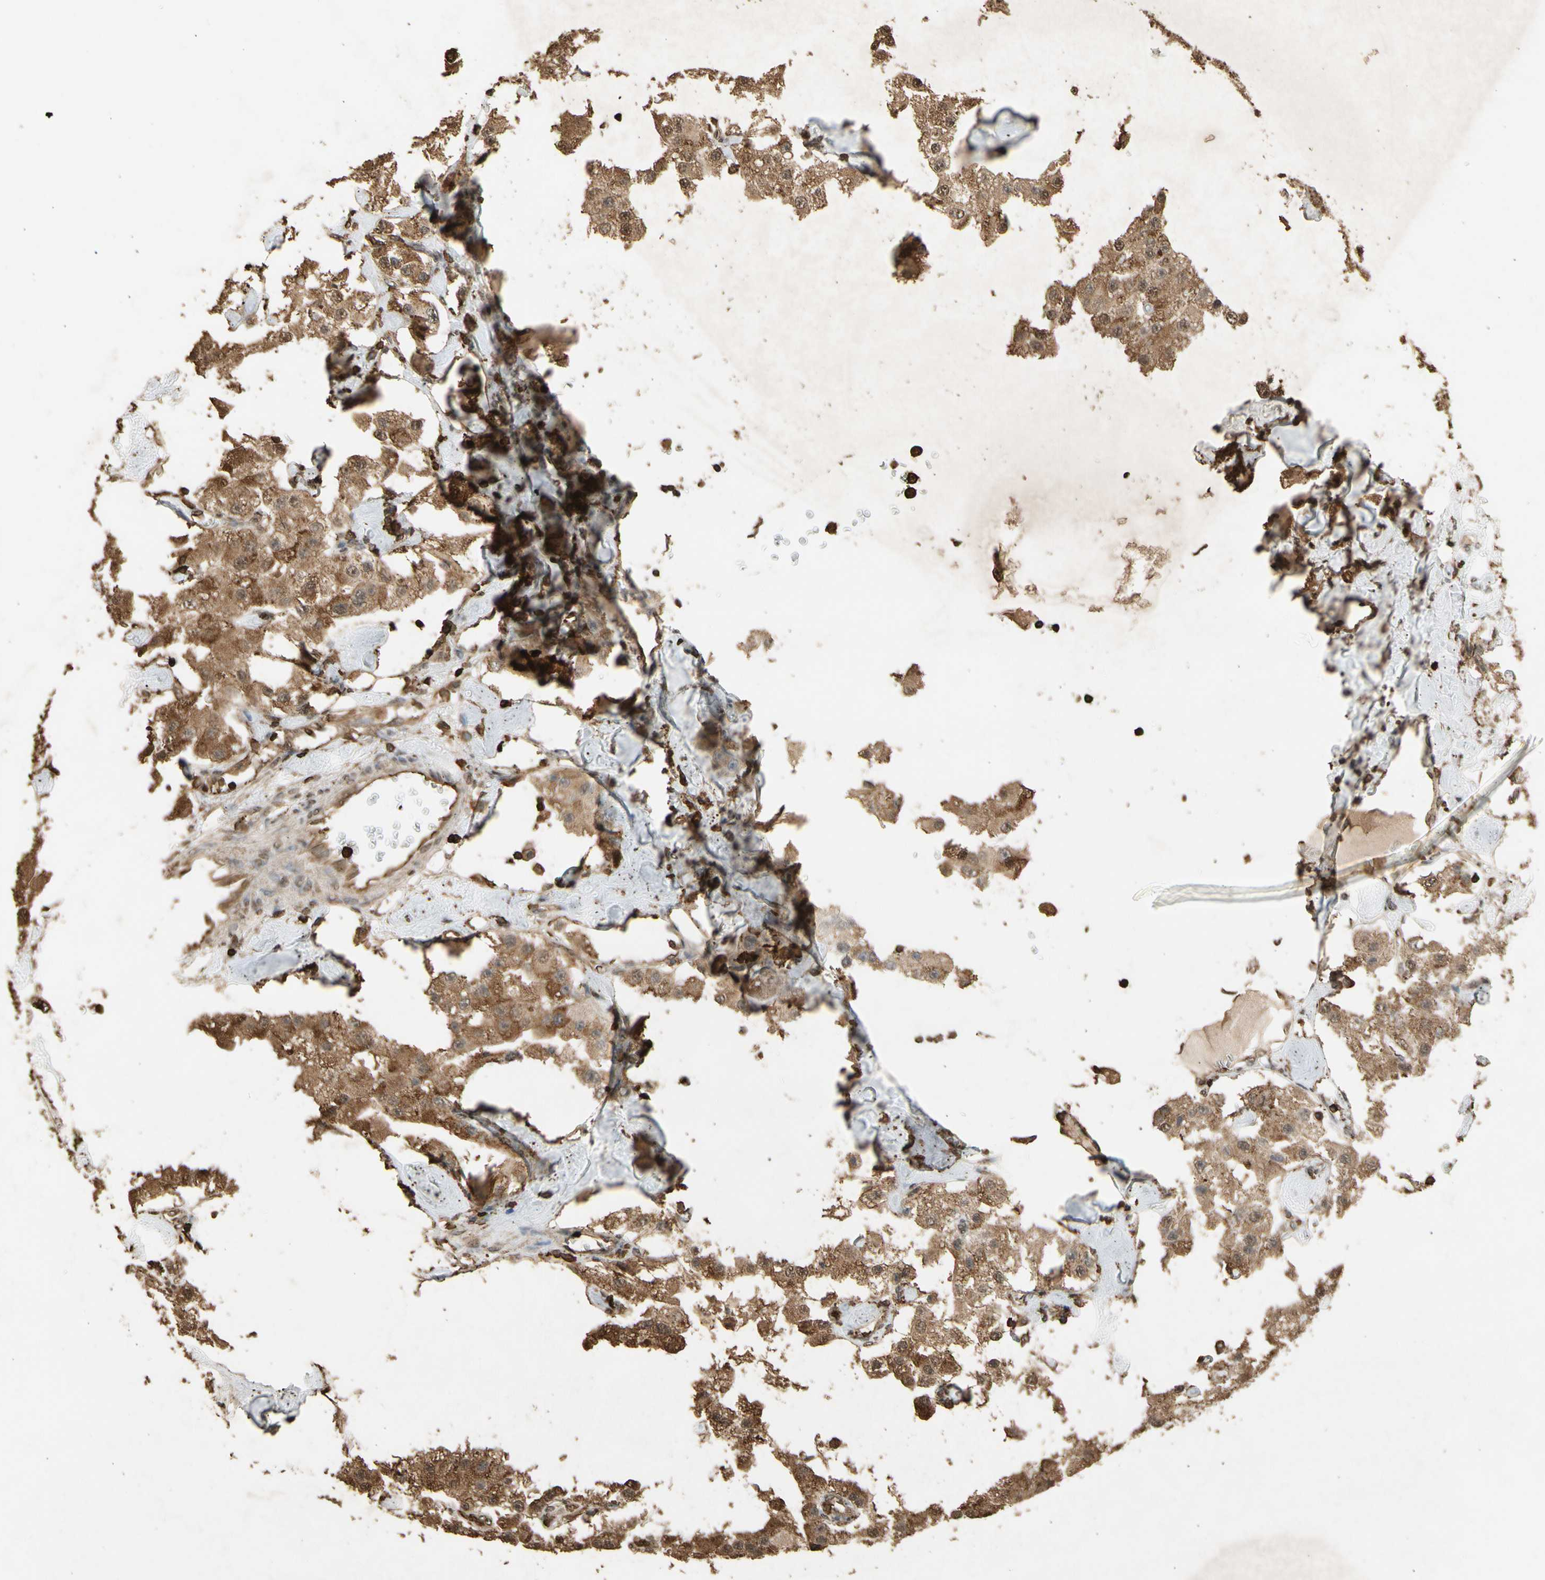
{"staining": {"intensity": "moderate", "quantity": ">75%", "location": "cytoplasmic/membranous"}, "tissue": "carcinoid", "cell_type": "Tumor cells", "image_type": "cancer", "snomed": [{"axis": "morphology", "description": "Carcinoid, malignant, NOS"}, {"axis": "topography", "description": "Pancreas"}], "caption": "This image exhibits IHC staining of human carcinoid, with medium moderate cytoplasmic/membranous positivity in about >75% of tumor cells.", "gene": "TNFSF13B", "patient": {"sex": "male", "age": 41}}